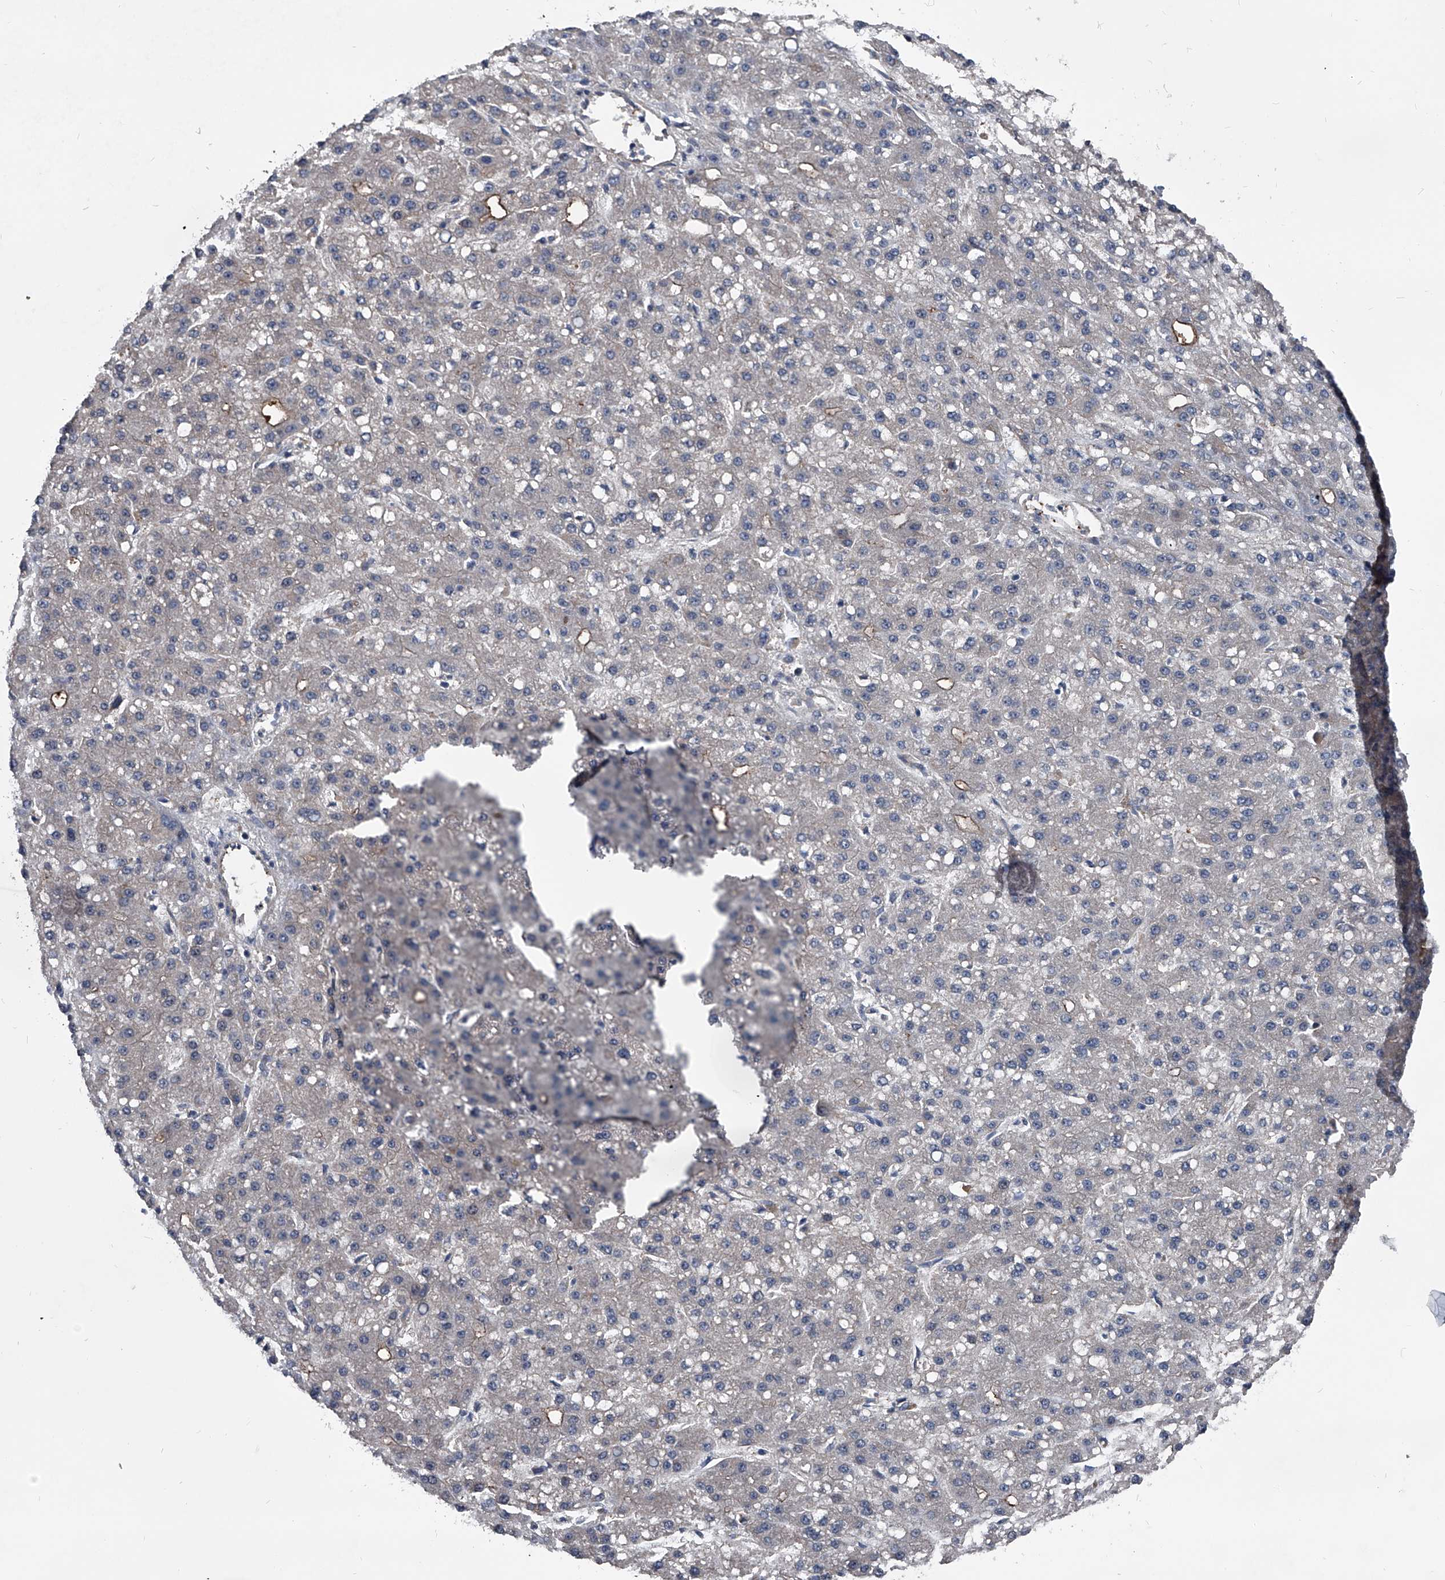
{"staining": {"intensity": "negative", "quantity": "none", "location": "none"}, "tissue": "liver cancer", "cell_type": "Tumor cells", "image_type": "cancer", "snomed": [{"axis": "morphology", "description": "Carcinoma, Hepatocellular, NOS"}, {"axis": "topography", "description": "Liver"}], "caption": "Immunohistochemistry (IHC) photomicrograph of liver cancer (hepatocellular carcinoma) stained for a protein (brown), which displays no expression in tumor cells. (DAB immunohistochemistry (IHC) with hematoxylin counter stain).", "gene": "KIF13A", "patient": {"sex": "male", "age": 67}}